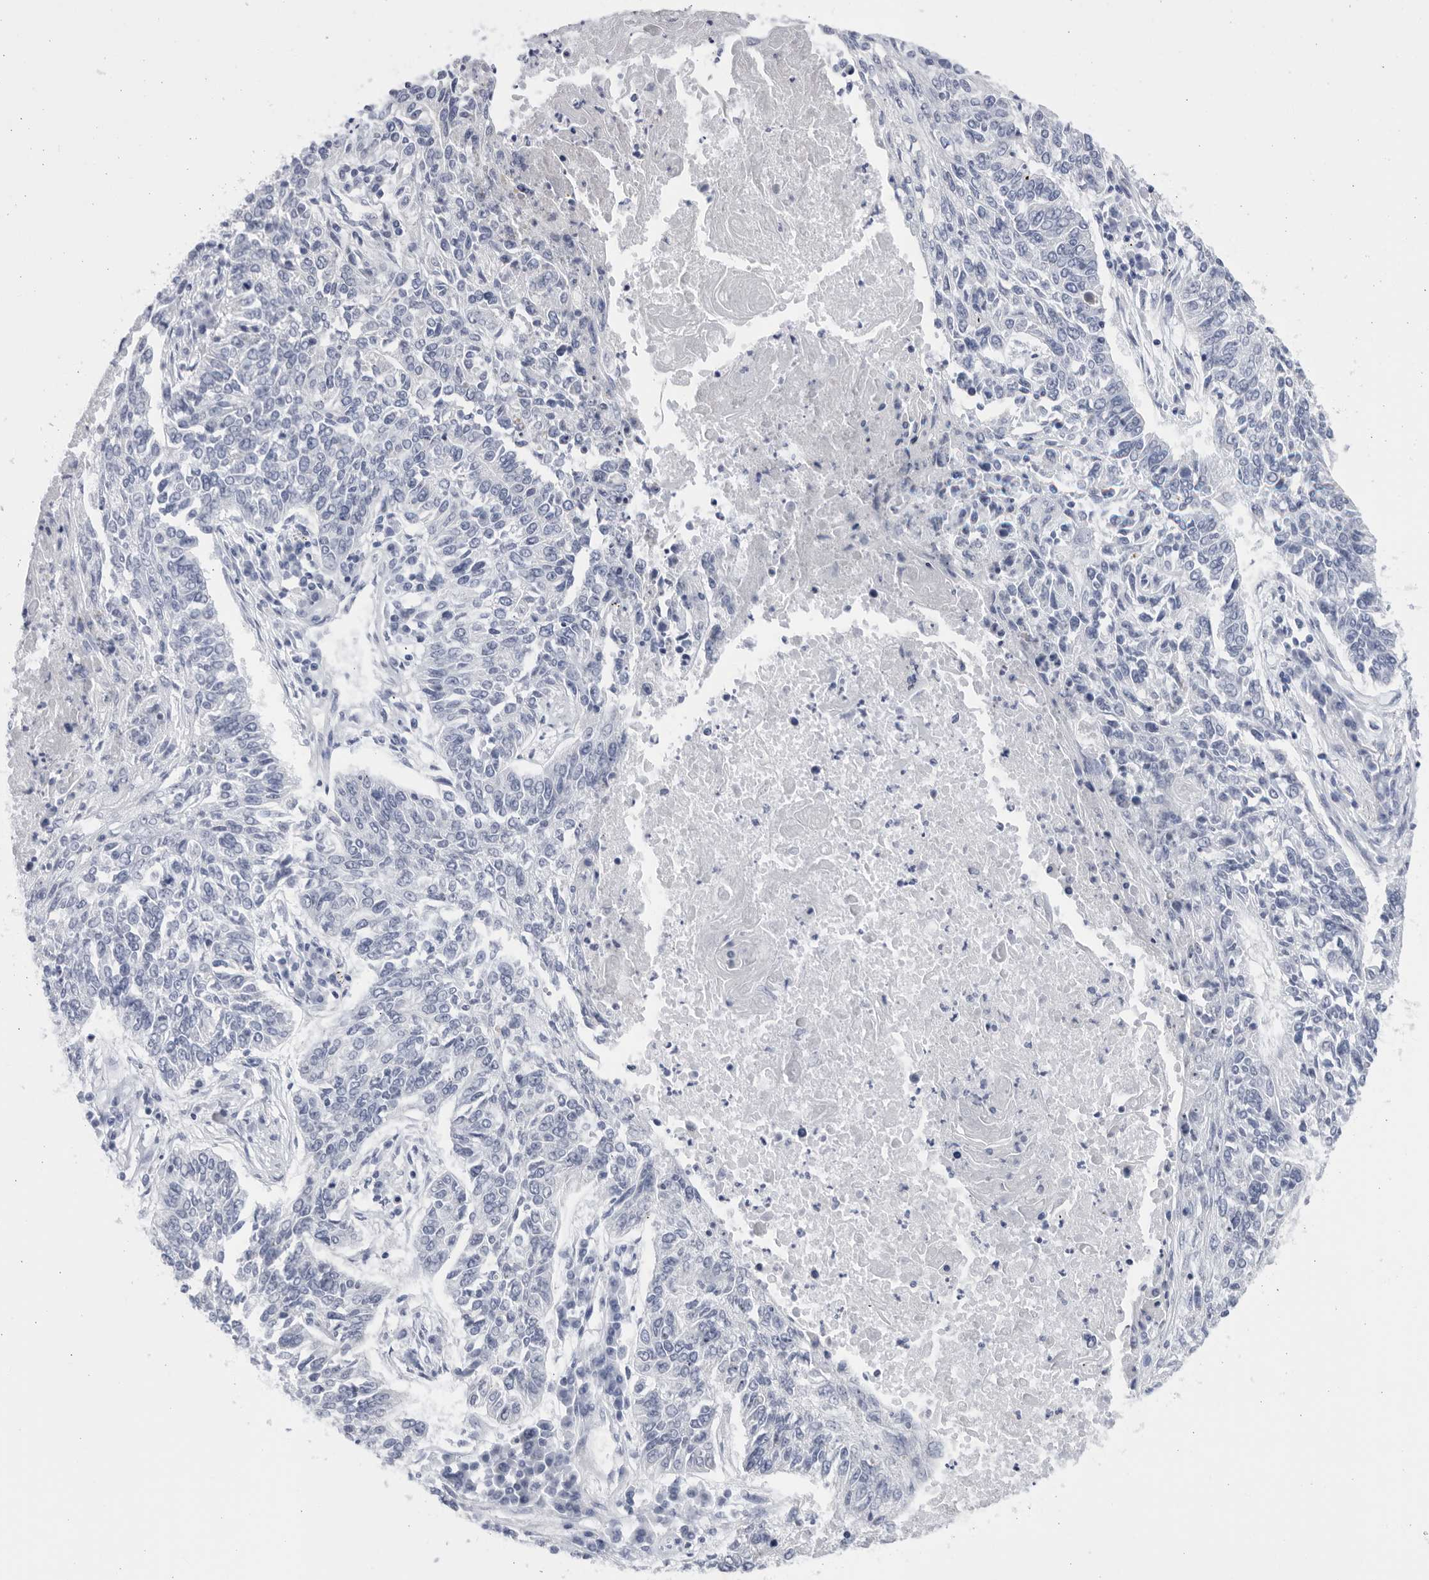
{"staining": {"intensity": "negative", "quantity": "none", "location": "none"}, "tissue": "lung cancer", "cell_type": "Tumor cells", "image_type": "cancer", "snomed": [{"axis": "morphology", "description": "Normal tissue, NOS"}, {"axis": "morphology", "description": "Squamous cell carcinoma, NOS"}, {"axis": "topography", "description": "Cartilage tissue"}, {"axis": "topography", "description": "Bronchus"}, {"axis": "topography", "description": "Lung"}], "caption": "Squamous cell carcinoma (lung) stained for a protein using immunohistochemistry (IHC) exhibits no positivity tumor cells.", "gene": "CCDC181", "patient": {"sex": "female", "age": 49}}